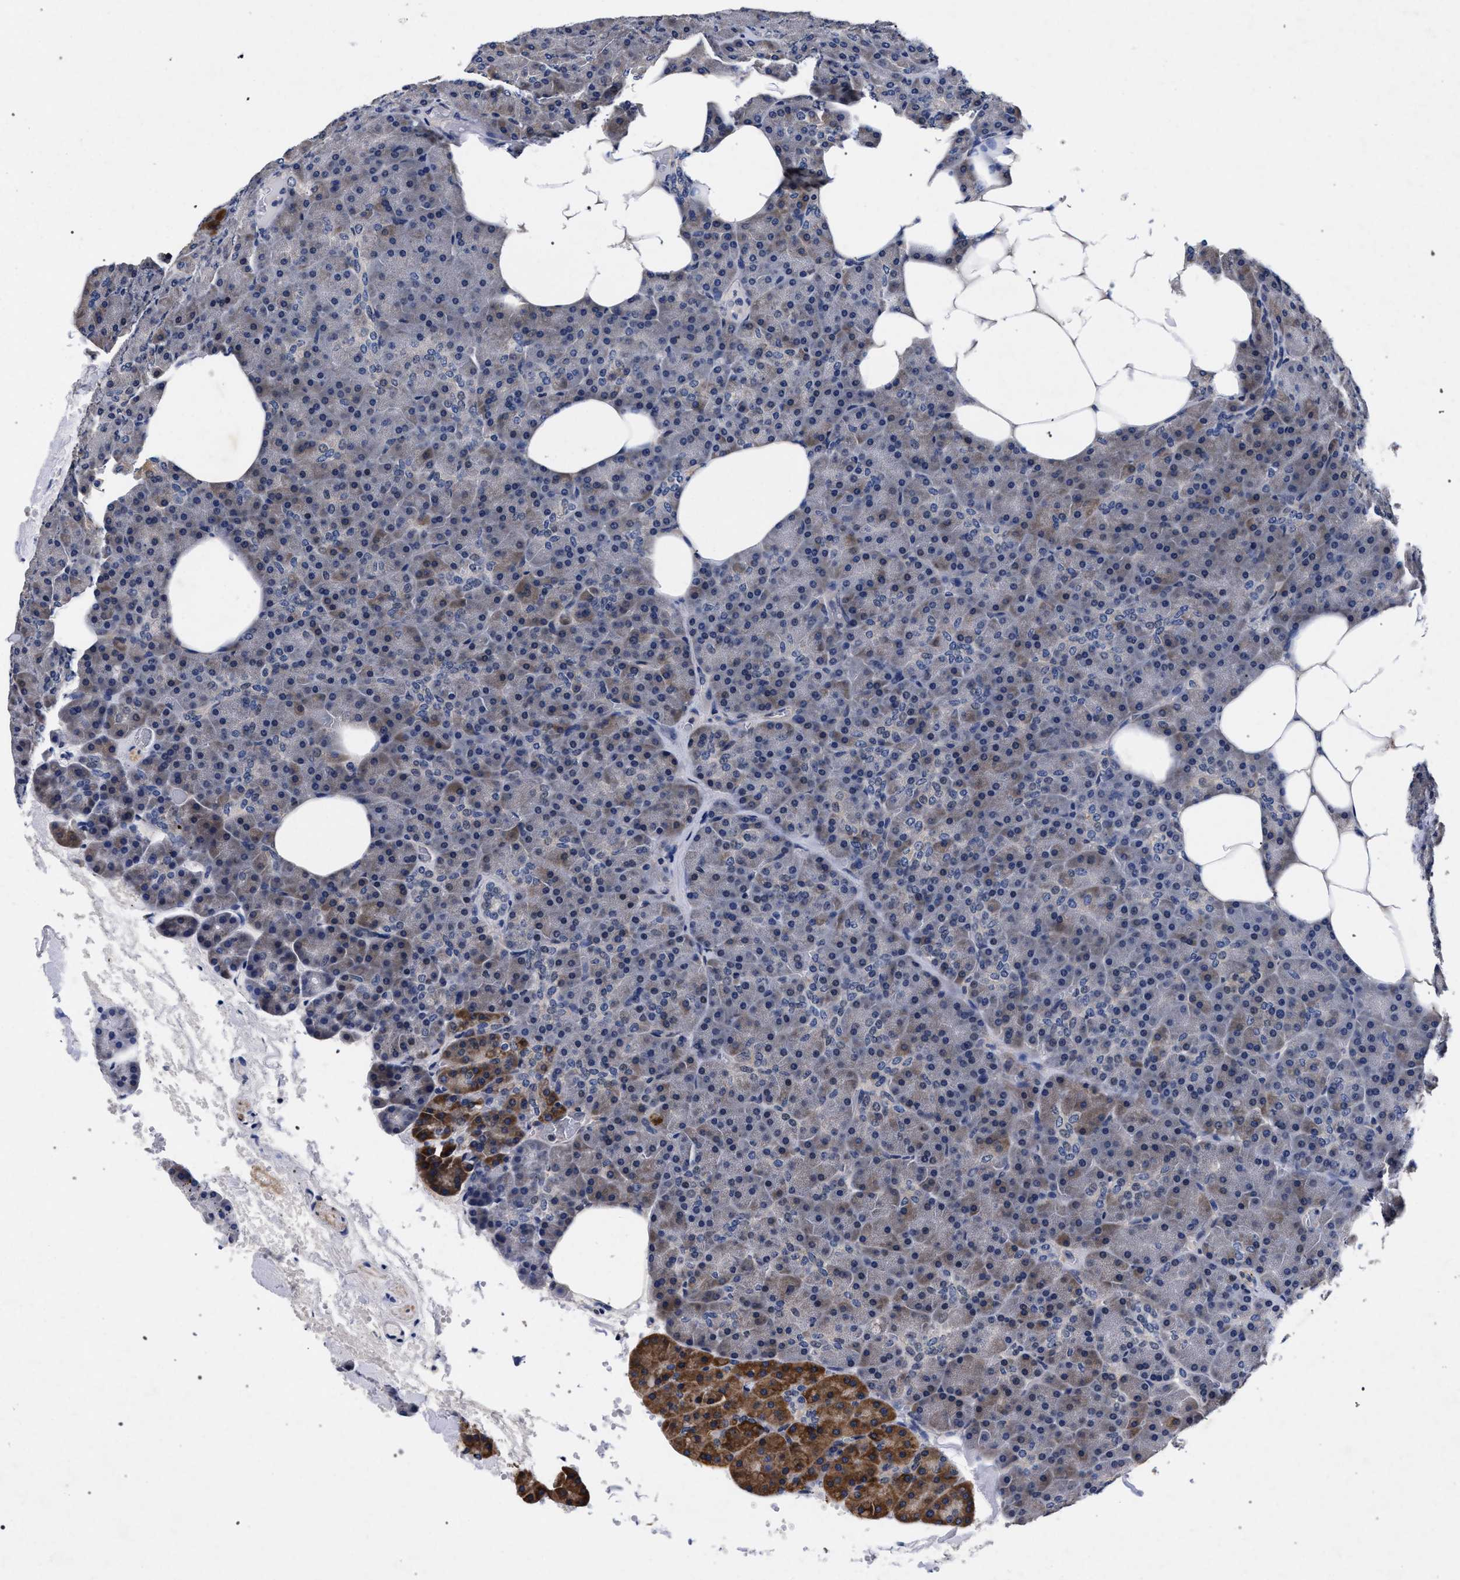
{"staining": {"intensity": "strong", "quantity": "<25%", "location": "cytoplasmic/membranous"}, "tissue": "pancreas", "cell_type": "Exocrine glandular cells", "image_type": "normal", "snomed": [{"axis": "morphology", "description": "Normal tissue, NOS"}, {"axis": "morphology", "description": "Carcinoid, malignant, NOS"}, {"axis": "topography", "description": "Pancreas"}], "caption": "Normal pancreas was stained to show a protein in brown. There is medium levels of strong cytoplasmic/membranous expression in about <25% of exocrine glandular cells. The staining was performed using DAB to visualize the protein expression in brown, while the nuclei were stained in blue with hematoxylin (Magnification: 20x).", "gene": "CFAP95", "patient": {"sex": "female", "age": 35}}